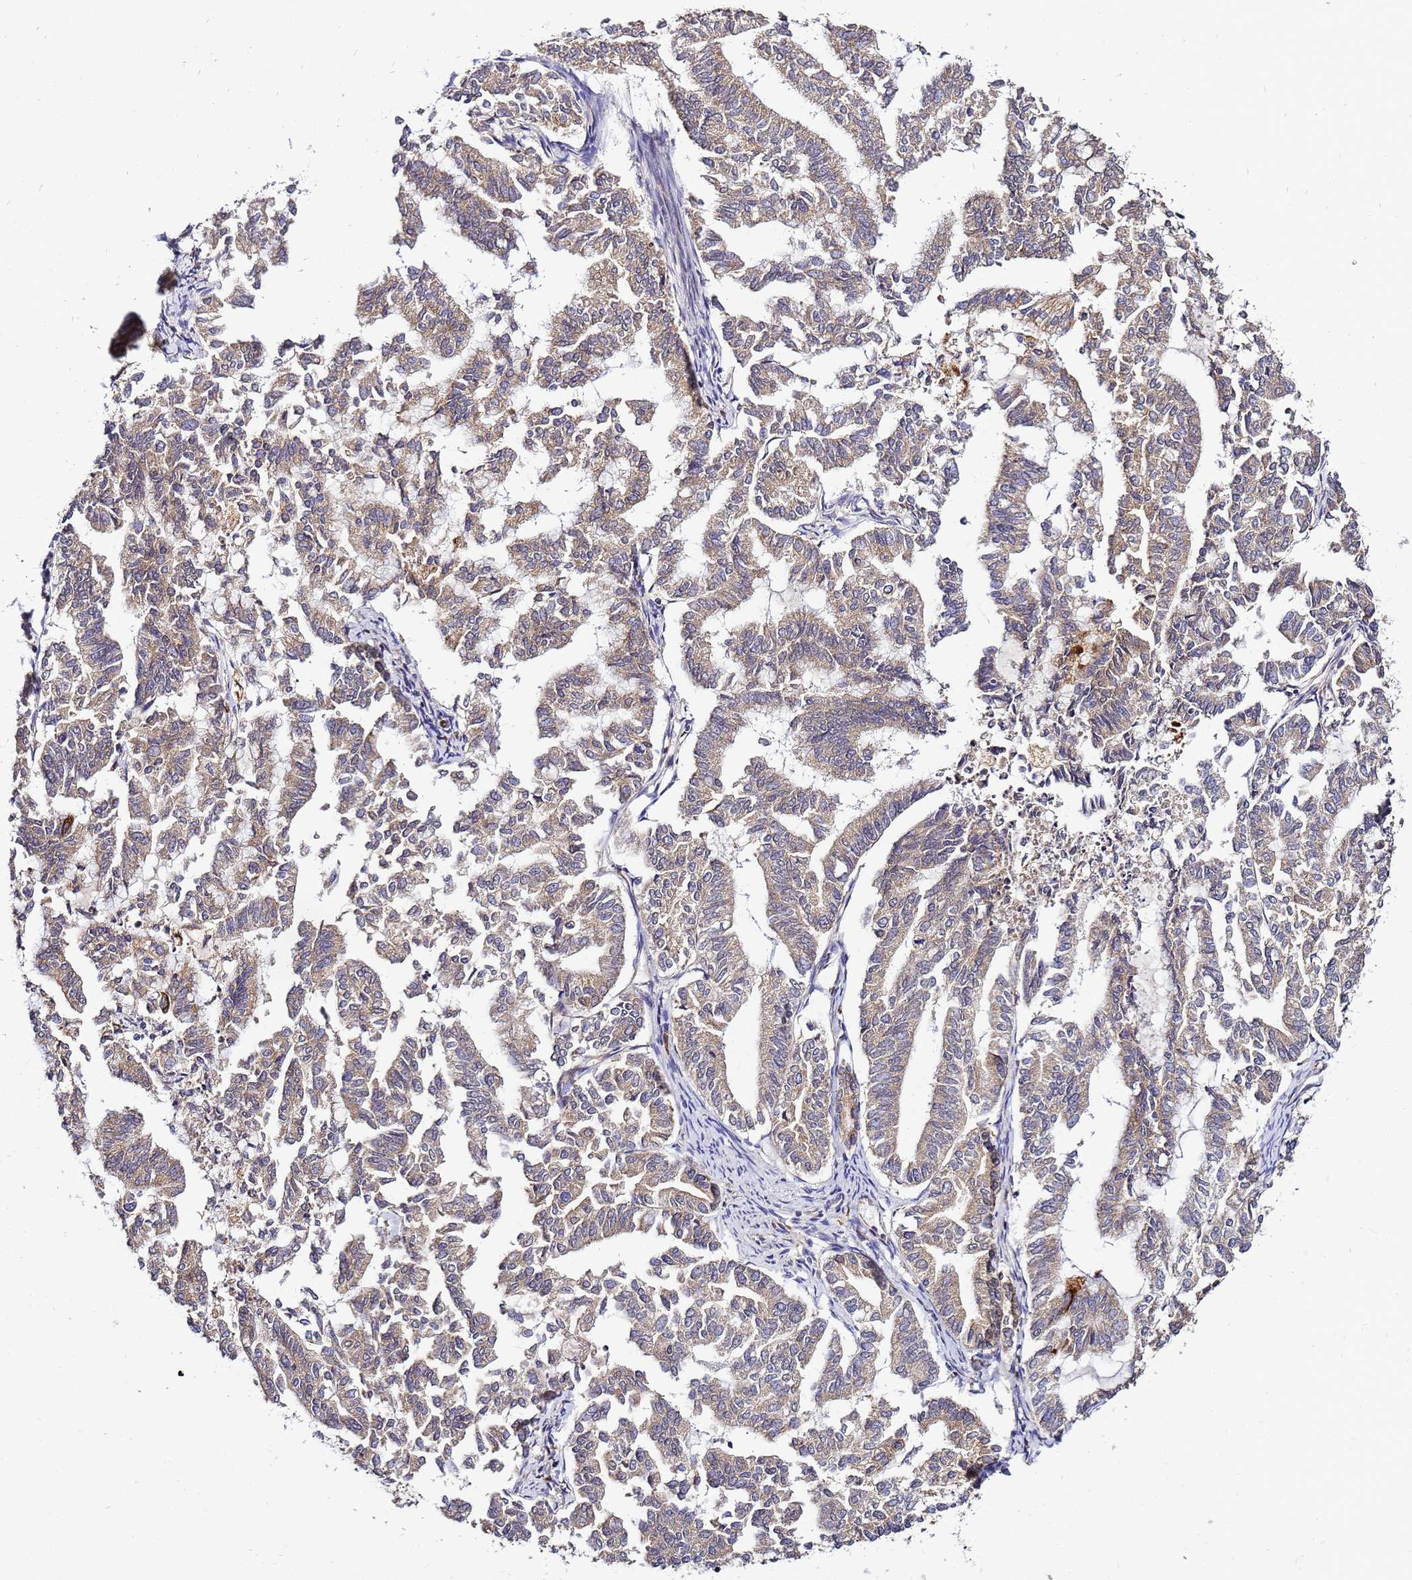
{"staining": {"intensity": "moderate", "quantity": ">75%", "location": "cytoplasmic/membranous"}, "tissue": "endometrial cancer", "cell_type": "Tumor cells", "image_type": "cancer", "snomed": [{"axis": "morphology", "description": "Adenocarcinoma, NOS"}, {"axis": "topography", "description": "Endometrium"}], "caption": "Immunohistochemical staining of endometrial cancer (adenocarcinoma) demonstrates moderate cytoplasmic/membranous protein staining in approximately >75% of tumor cells.", "gene": "ADPGK", "patient": {"sex": "female", "age": 79}}